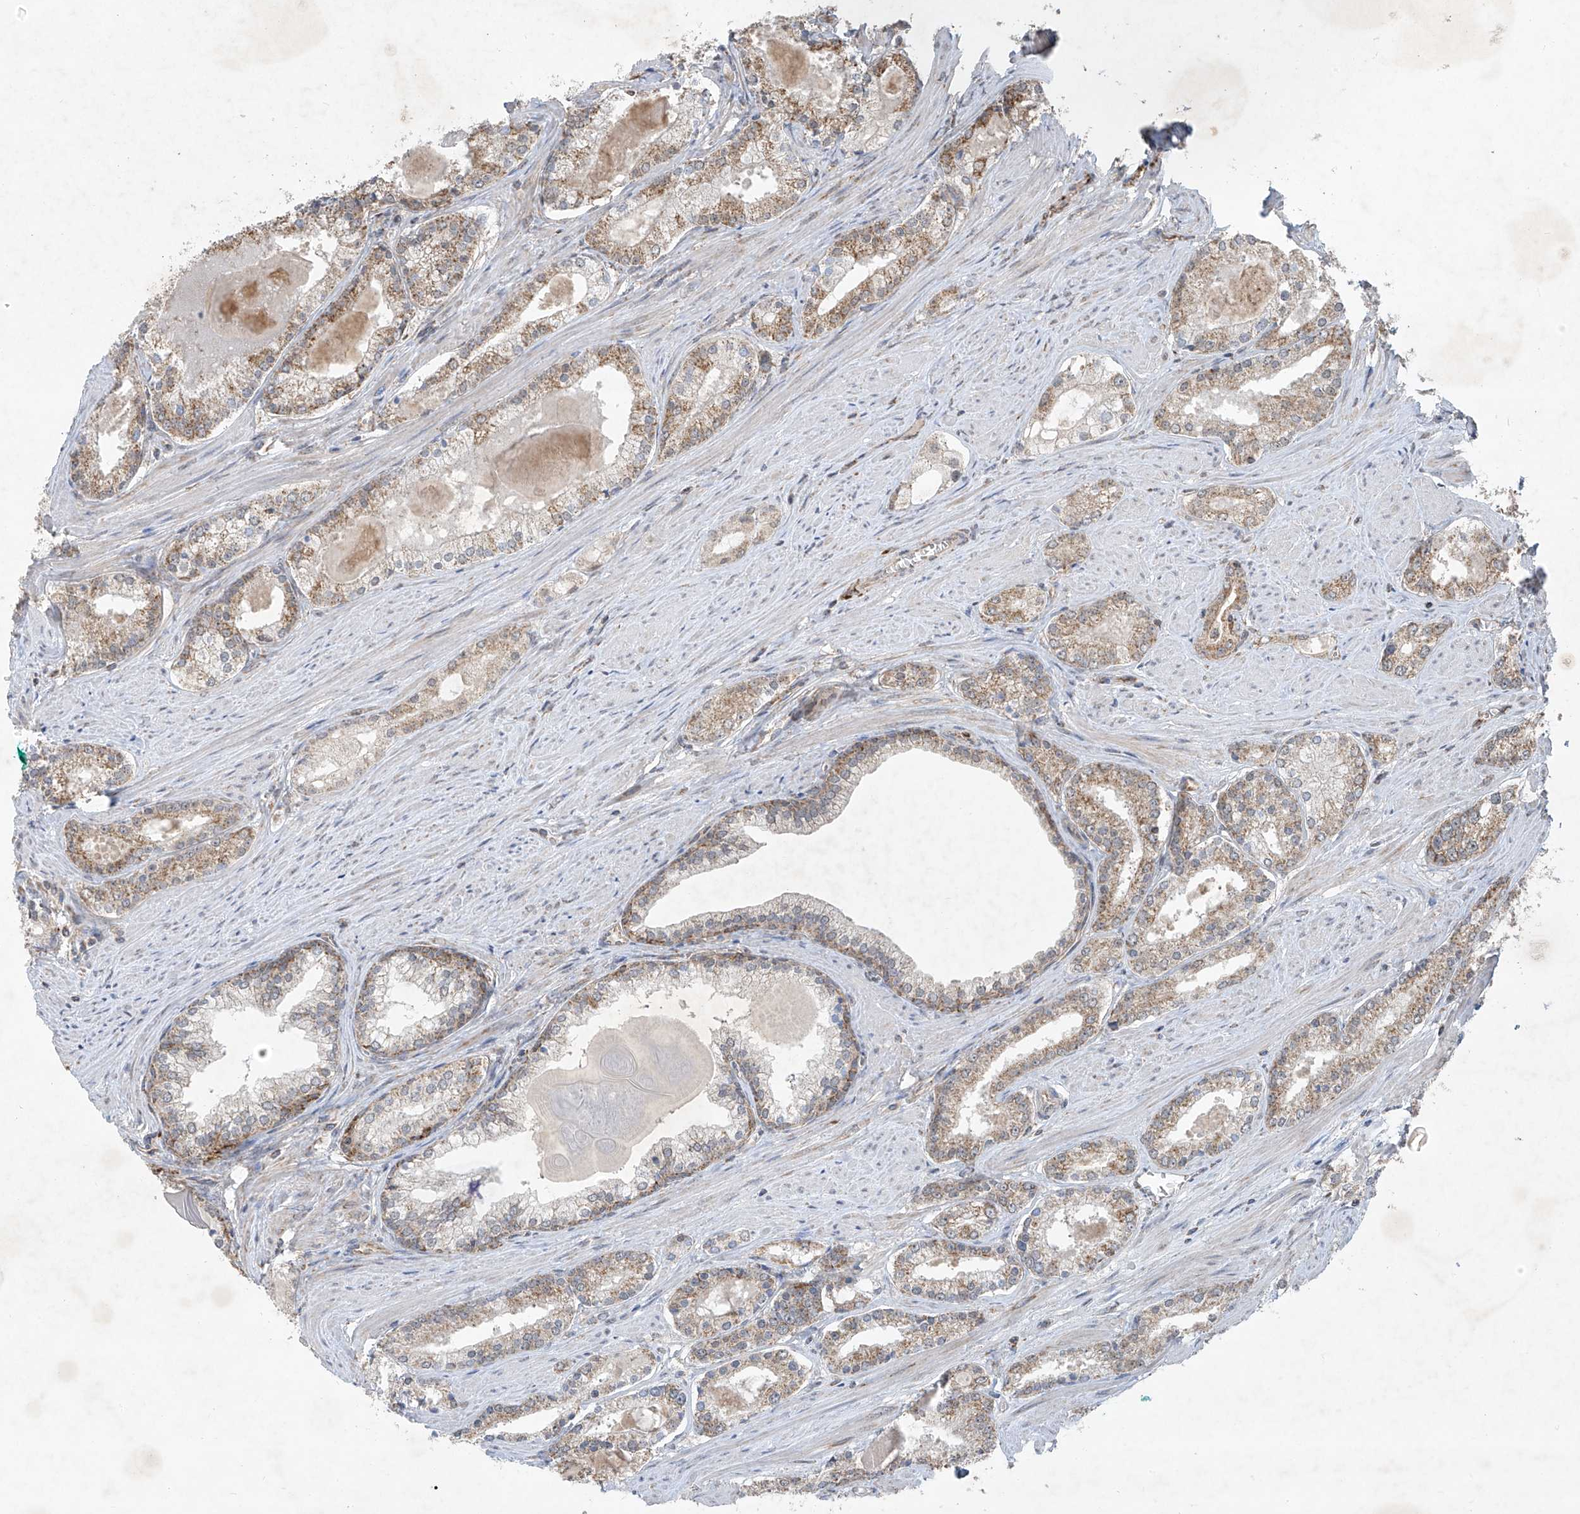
{"staining": {"intensity": "moderate", "quantity": ">75%", "location": "cytoplasmic/membranous"}, "tissue": "prostate cancer", "cell_type": "Tumor cells", "image_type": "cancer", "snomed": [{"axis": "morphology", "description": "Adenocarcinoma, Low grade"}, {"axis": "topography", "description": "Prostate"}], "caption": "Tumor cells exhibit moderate cytoplasmic/membranous expression in approximately >75% of cells in prostate cancer.", "gene": "UQCC1", "patient": {"sex": "male", "age": 54}}